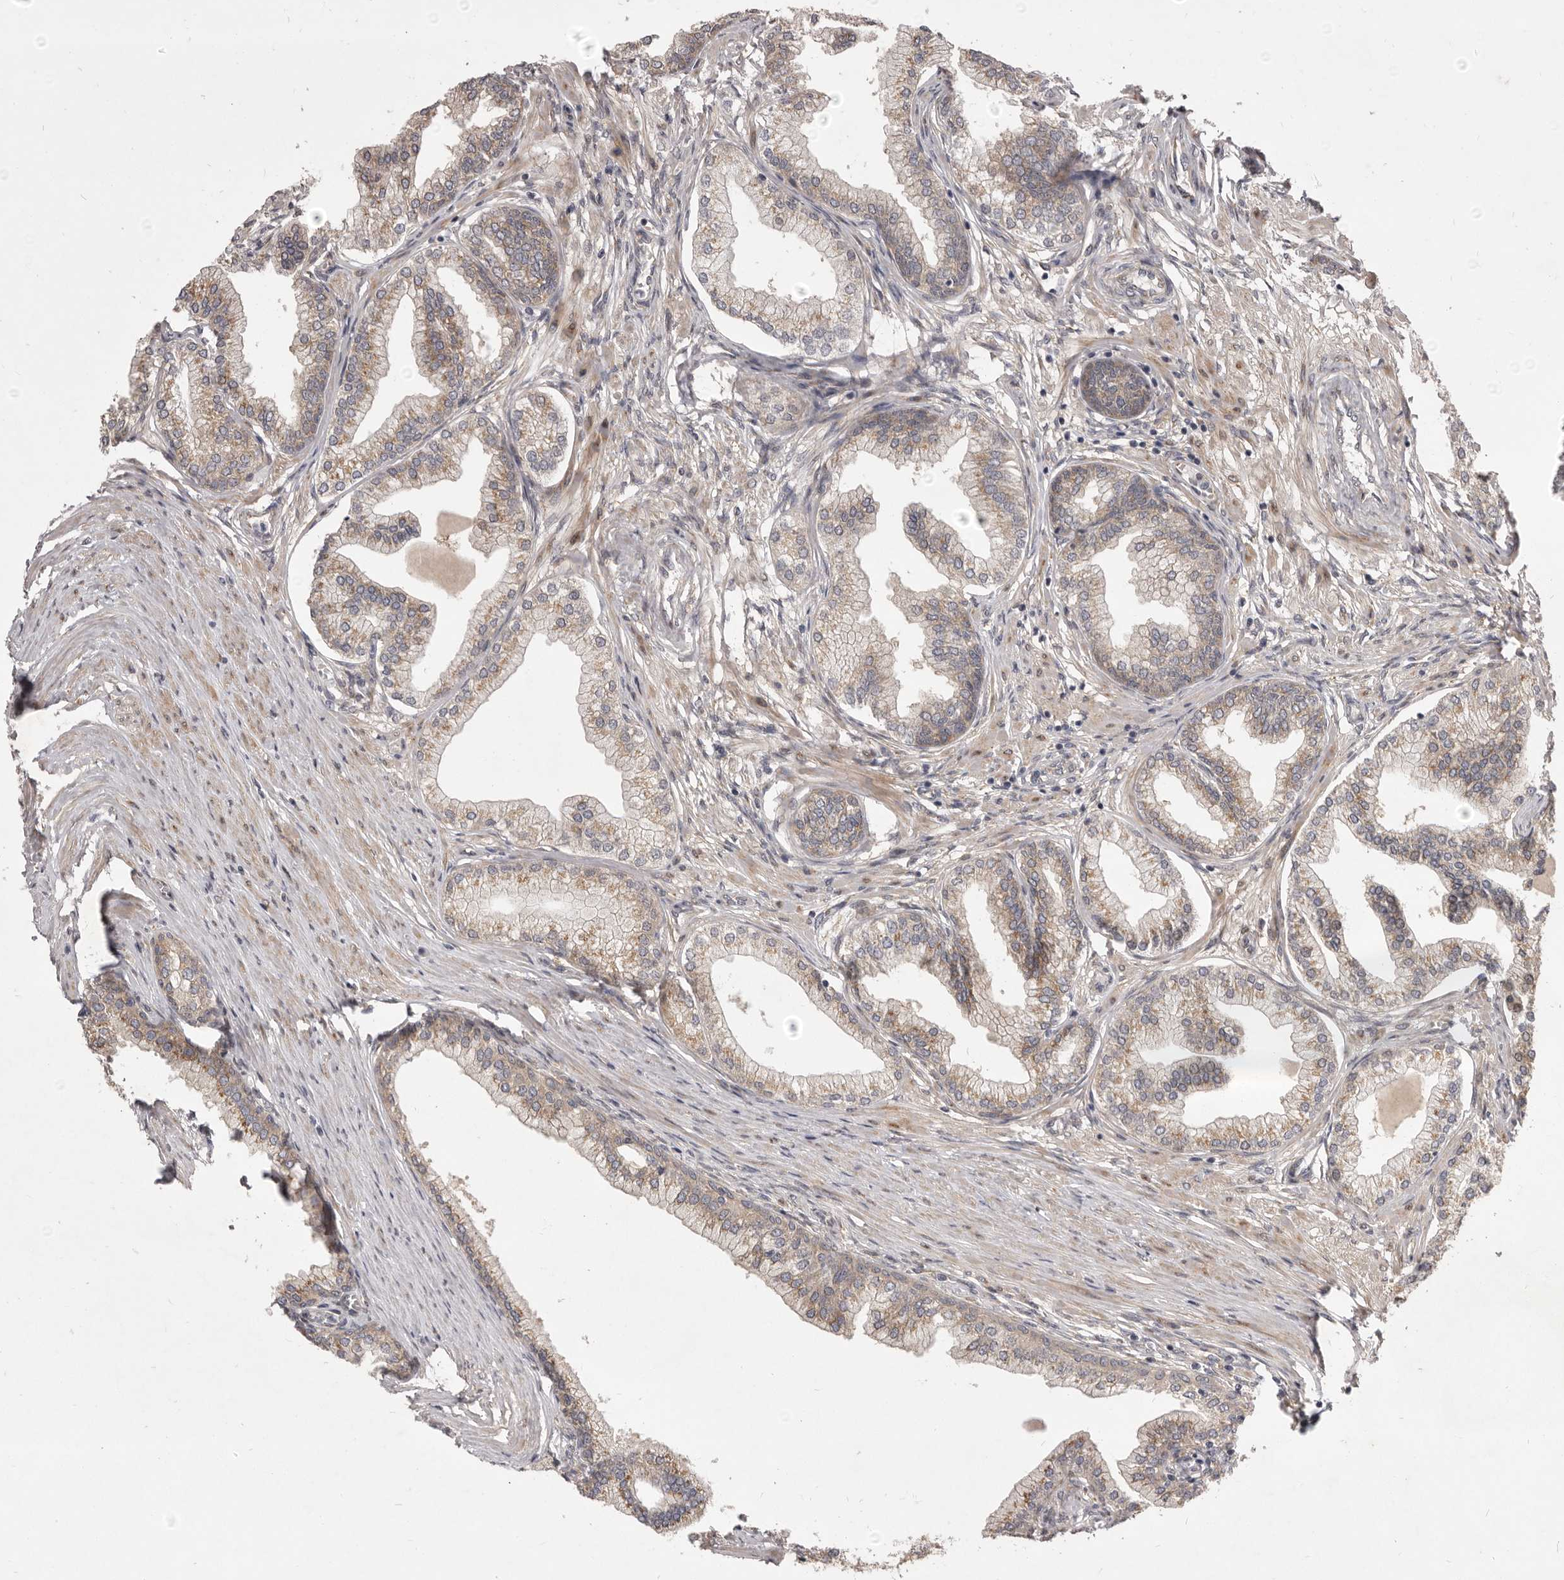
{"staining": {"intensity": "weak", "quantity": ">75%", "location": "cytoplasmic/membranous"}, "tissue": "prostate", "cell_type": "Glandular cells", "image_type": "normal", "snomed": [{"axis": "morphology", "description": "Normal tissue, NOS"}, {"axis": "morphology", "description": "Urothelial carcinoma, Low grade"}, {"axis": "topography", "description": "Urinary bladder"}, {"axis": "topography", "description": "Prostate"}], "caption": "Protein staining of unremarkable prostate reveals weak cytoplasmic/membranous staining in about >75% of glandular cells. (Brightfield microscopy of DAB IHC at high magnification).", "gene": "TBC1D8B", "patient": {"sex": "male", "age": 60}}